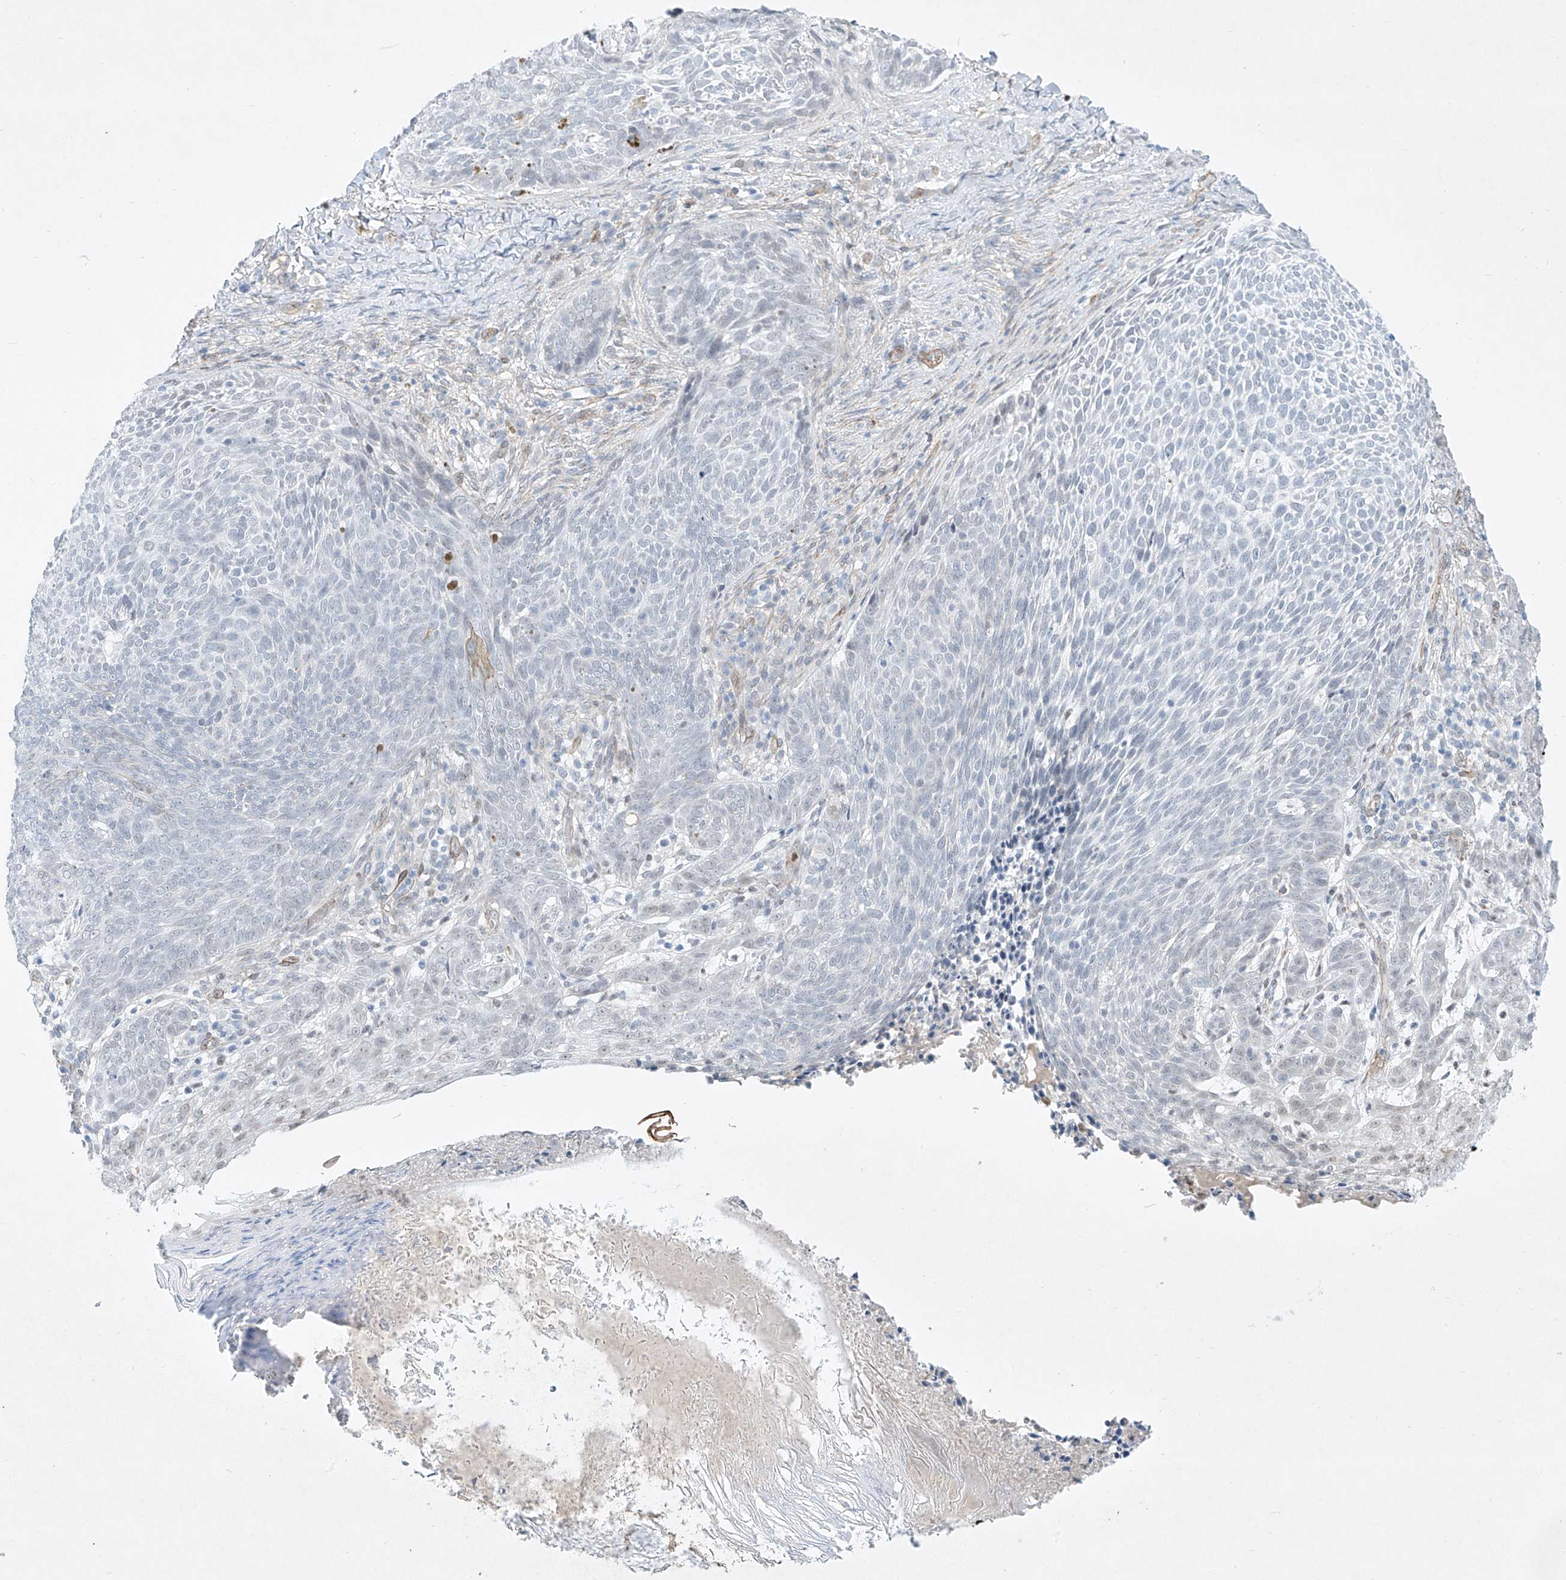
{"staining": {"intensity": "negative", "quantity": "none", "location": "none"}, "tissue": "skin cancer", "cell_type": "Tumor cells", "image_type": "cancer", "snomed": [{"axis": "morphology", "description": "Basal cell carcinoma"}, {"axis": "topography", "description": "Skin"}], "caption": "The immunohistochemistry photomicrograph has no significant staining in tumor cells of skin cancer (basal cell carcinoma) tissue.", "gene": "REEP2", "patient": {"sex": "male", "age": 85}}